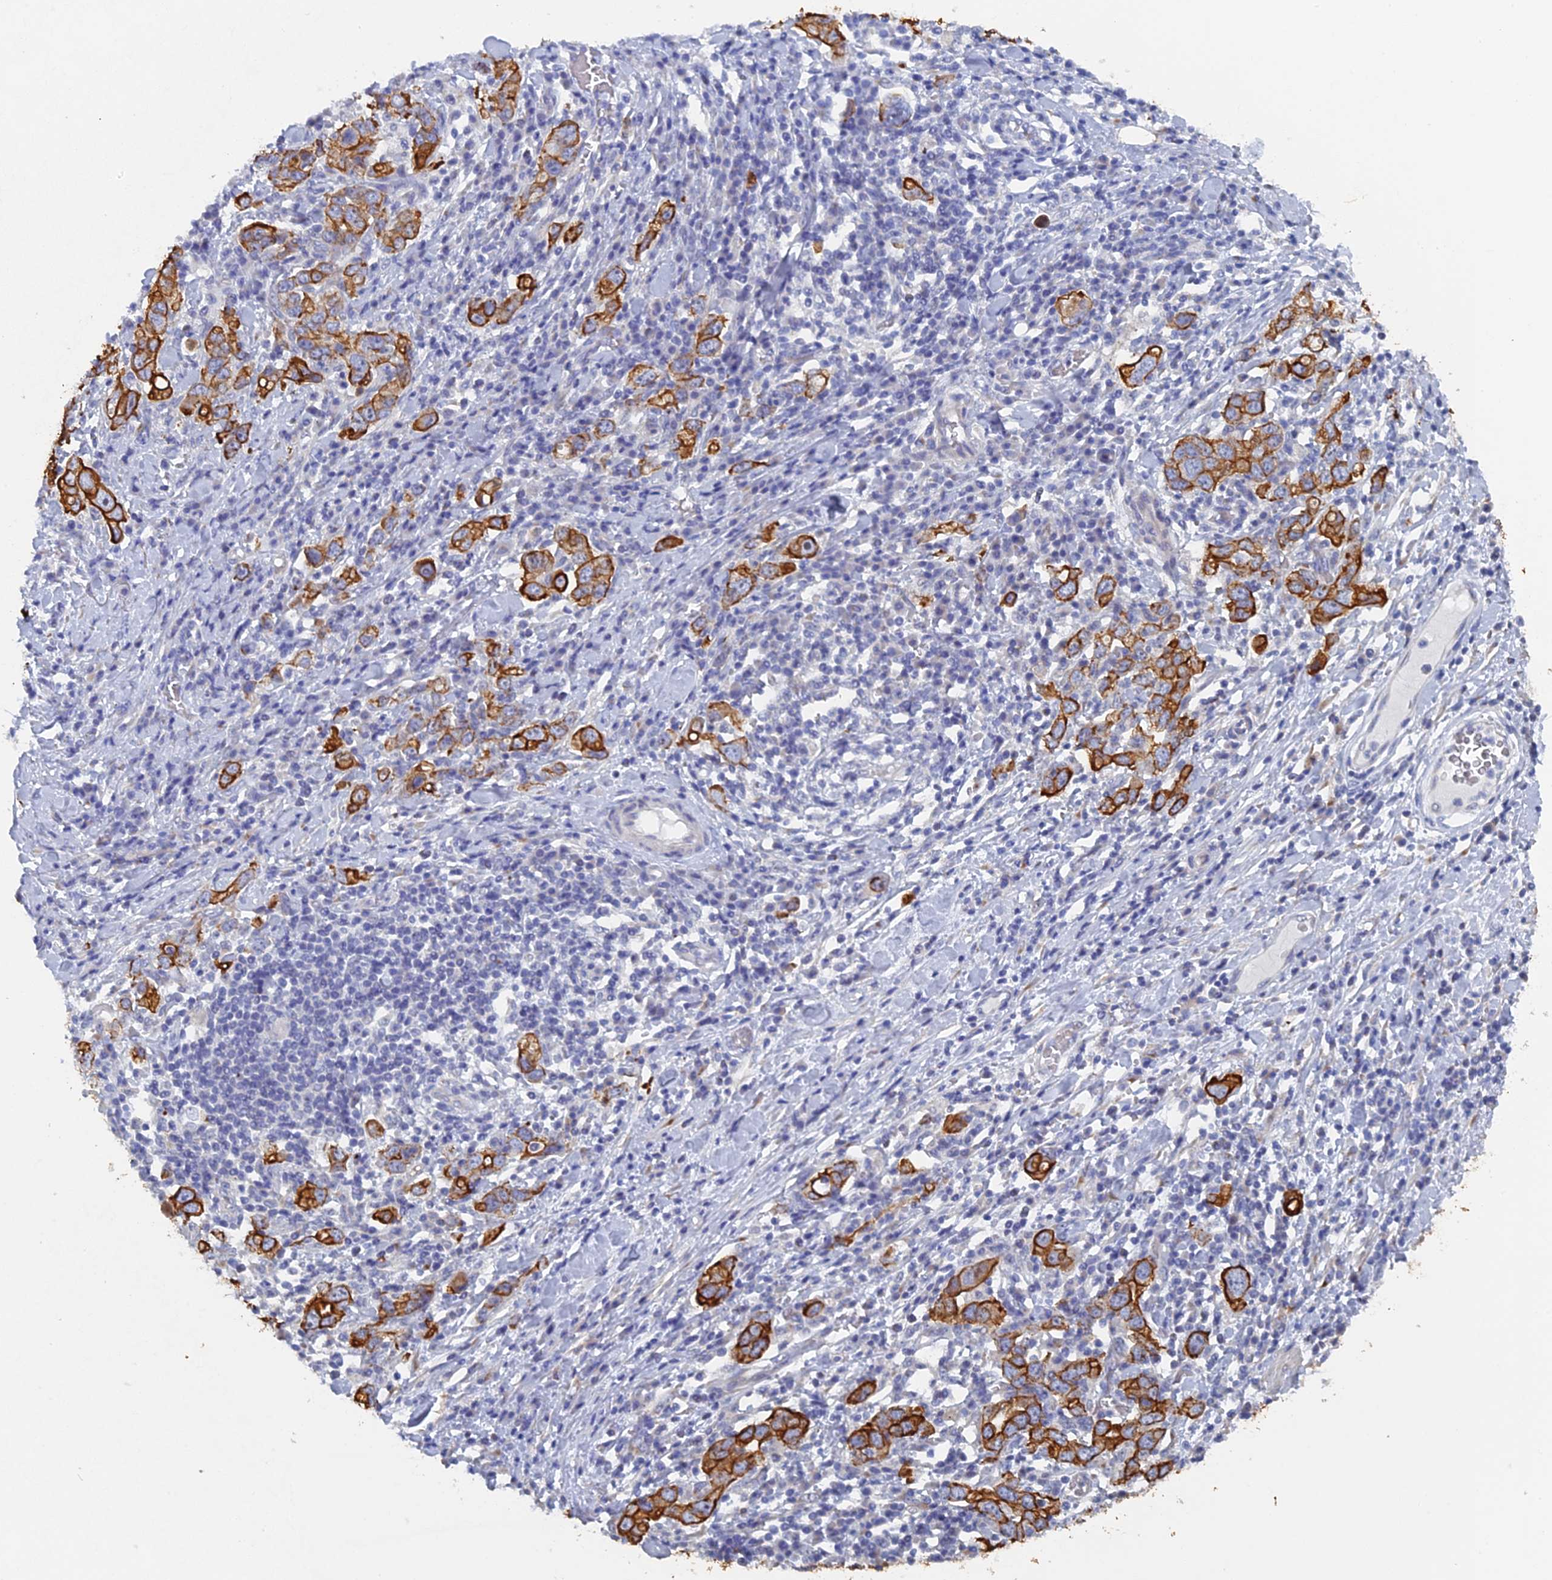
{"staining": {"intensity": "strong", "quantity": ">75%", "location": "cytoplasmic/membranous"}, "tissue": "stomach cancer", "cell_type": "Tumor cells", "image_type": "cancer", "snomed": [{"axis": "morphology", "description": "Adenocarcinoma, NOS"}, {"axis": "topography", "description": "Stomach, upper"}], "caption": "An image of stomach adenocarcinoma stained for a protein displays strong cytoplasmic/membranous brown staining in tumor cells. The staining was performed using DAB to visualize the protein expression in brown, while the nuclei were stained in blue with hematoxylin (Magnification: 20x).", "gene": "SRFBP1", "patient": {"sex": "male", "age": 62}}